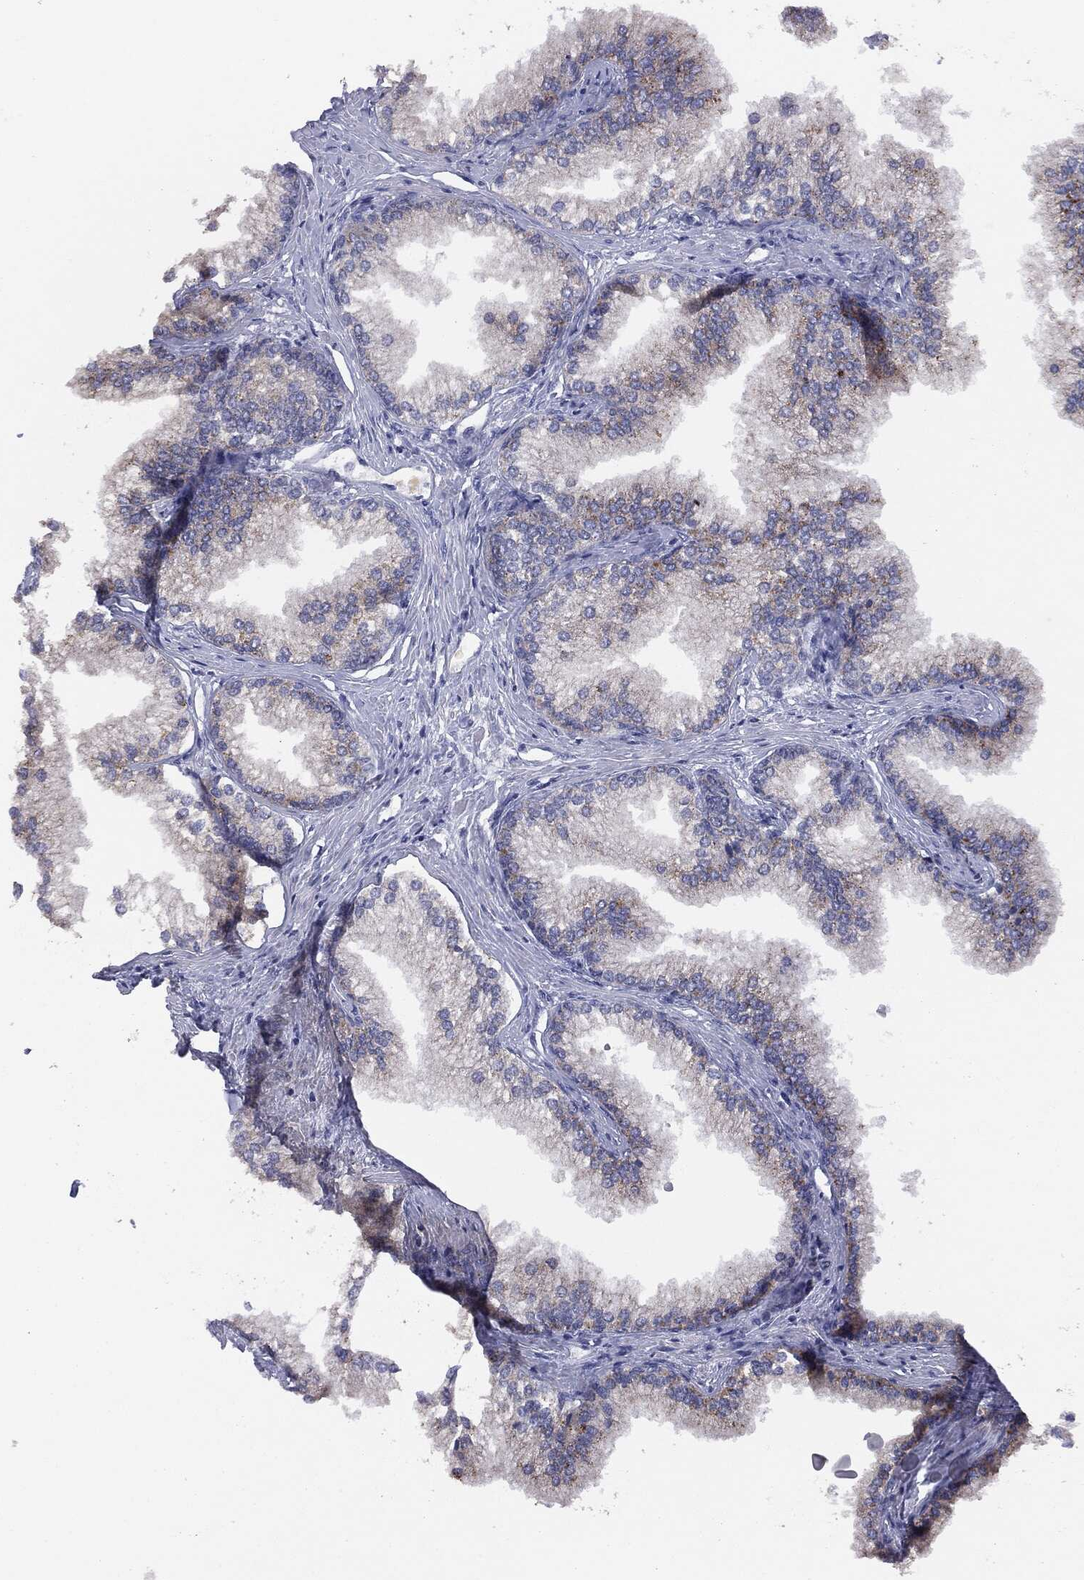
{"staining": {"intensity": "strong", "quantity": "<25%", "location": "cytoplasmic/membranous"}, "tissue": "prostate", "cell_type": "Glandular cells", "image_type": "normal", "snomed": [{"axis": "morphology", "description": "Normal tissue, NOS"}, {"axis": "topography", "description": "Prostate"}], "caption": "This is an image of immunohistochemistry (IHC) staining of normal prostate, which shows strong expression in the cytoplasmic/membranous of glandular cells.", "gene": "MUC1", "patient": {"sex": "male", "age": 72}}